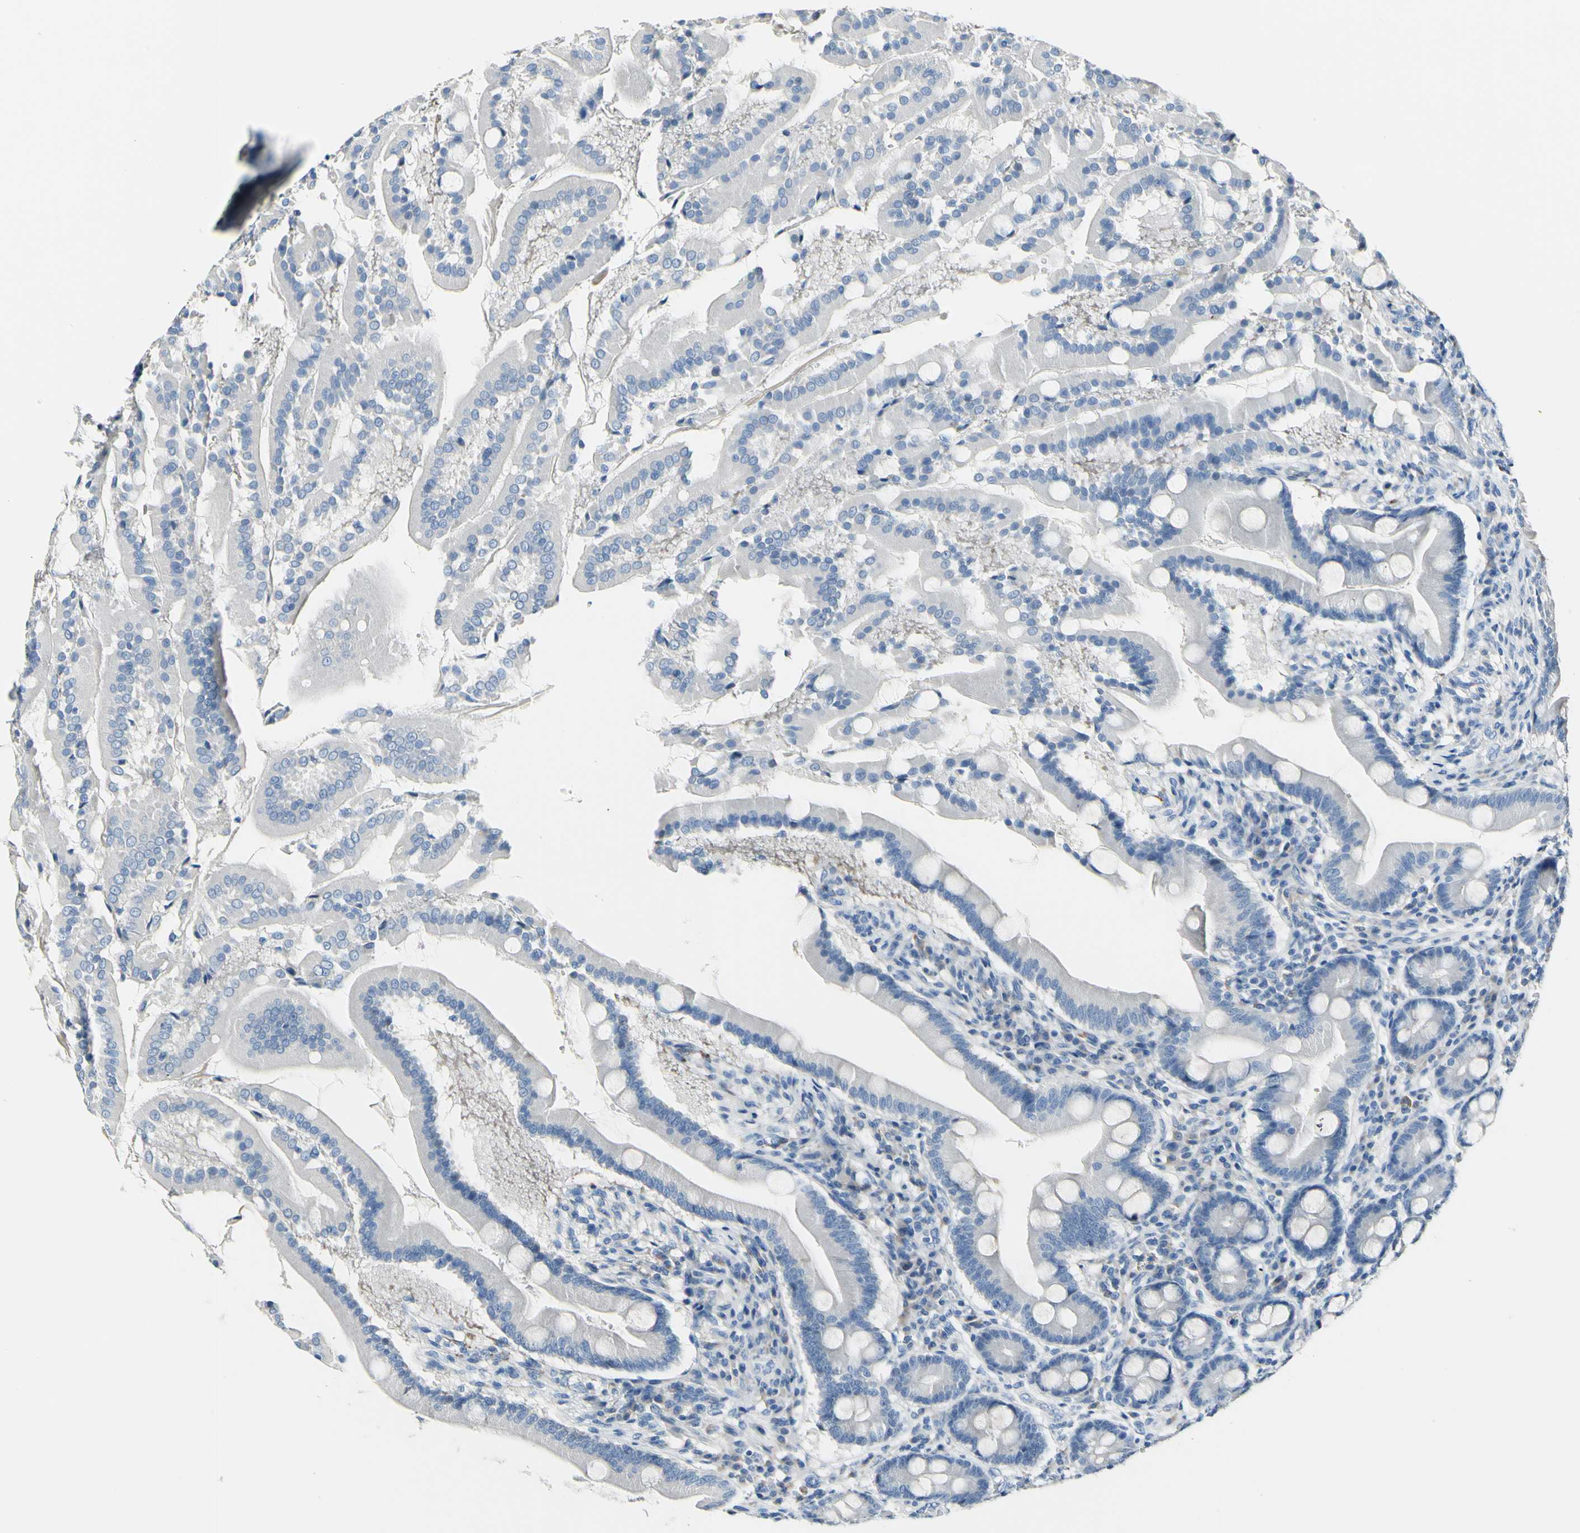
{"staining": {"intensity": "negative", "quantity": "none", "location": "none"}, "tissue": "duodenum", "cell_type": "Glandular cells", "image_type": "normal", "snomed": [{"axis": "morphology", "description": "Normal tissue, NOS"}, {"axis": "topography", "description": "Duodenum"}], "caption": "Immunohistochemistry (IHC) photomicrograph of benign duodenum: human duodenum stained with DAB exhibits no significant protein expression in glandular cells.", "gene": "COL6A3", "patient": {"sex": "male", "age": 50}}